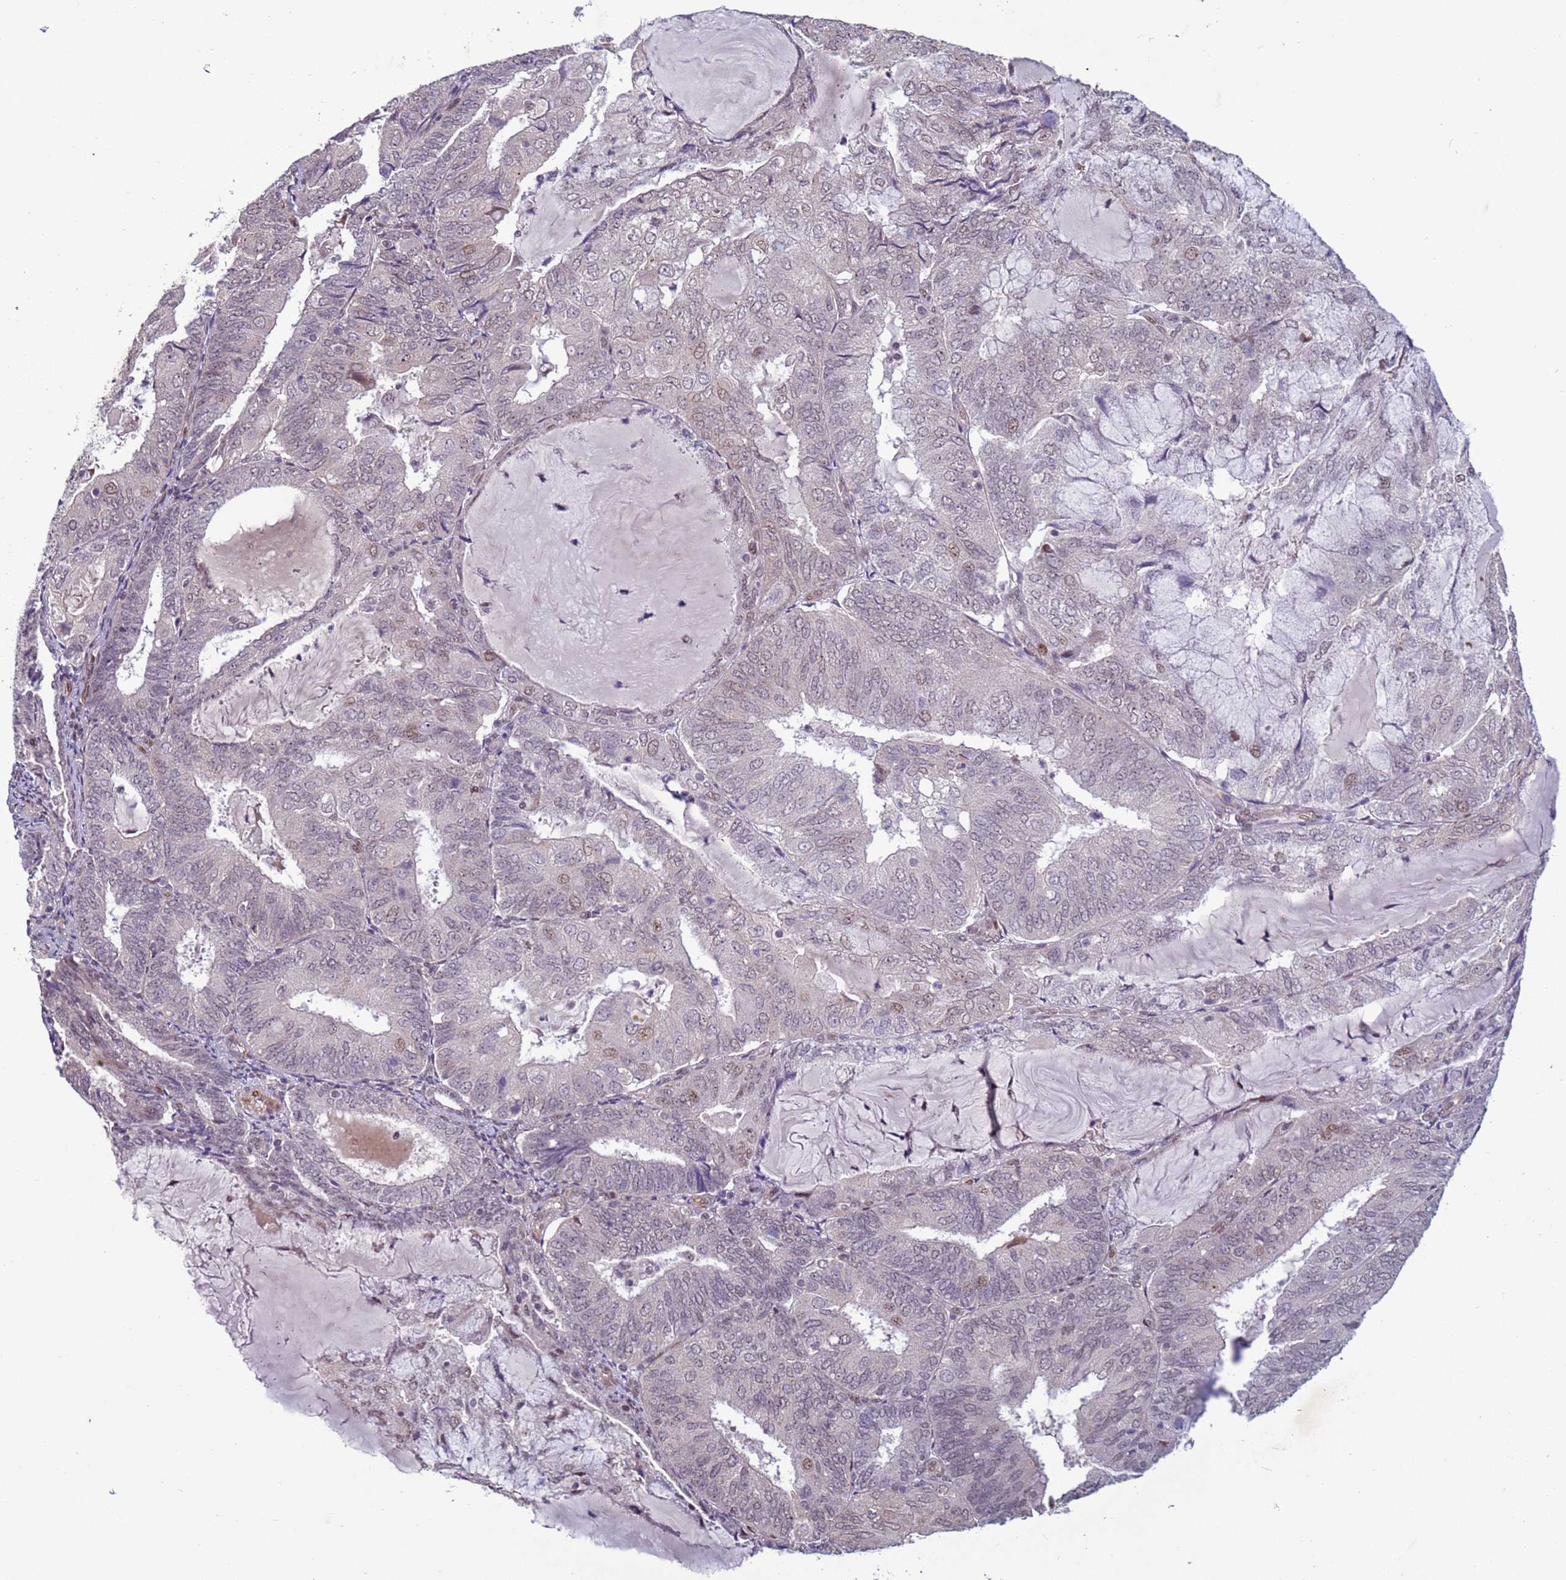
{"staining": {"intensity": "weak", "quantity": "<25%", "location": "nuclear"}, "tissue": "endometrial cancer", "cell_type": "Tumor cells", "image_type": "cancer", "snomed": [{"axis": "morphology", "description": "Adenocarcinoma, NOS"}, {"axis": "topography", "description": "Endometrium"}], "caption": "This is an immunohistochemistry micrograph of human adenocarcinoma (endometrial). There is no expression in tumor cells.", "gene": "SHC3", "patient": {"sex": "female", "age": 81}}